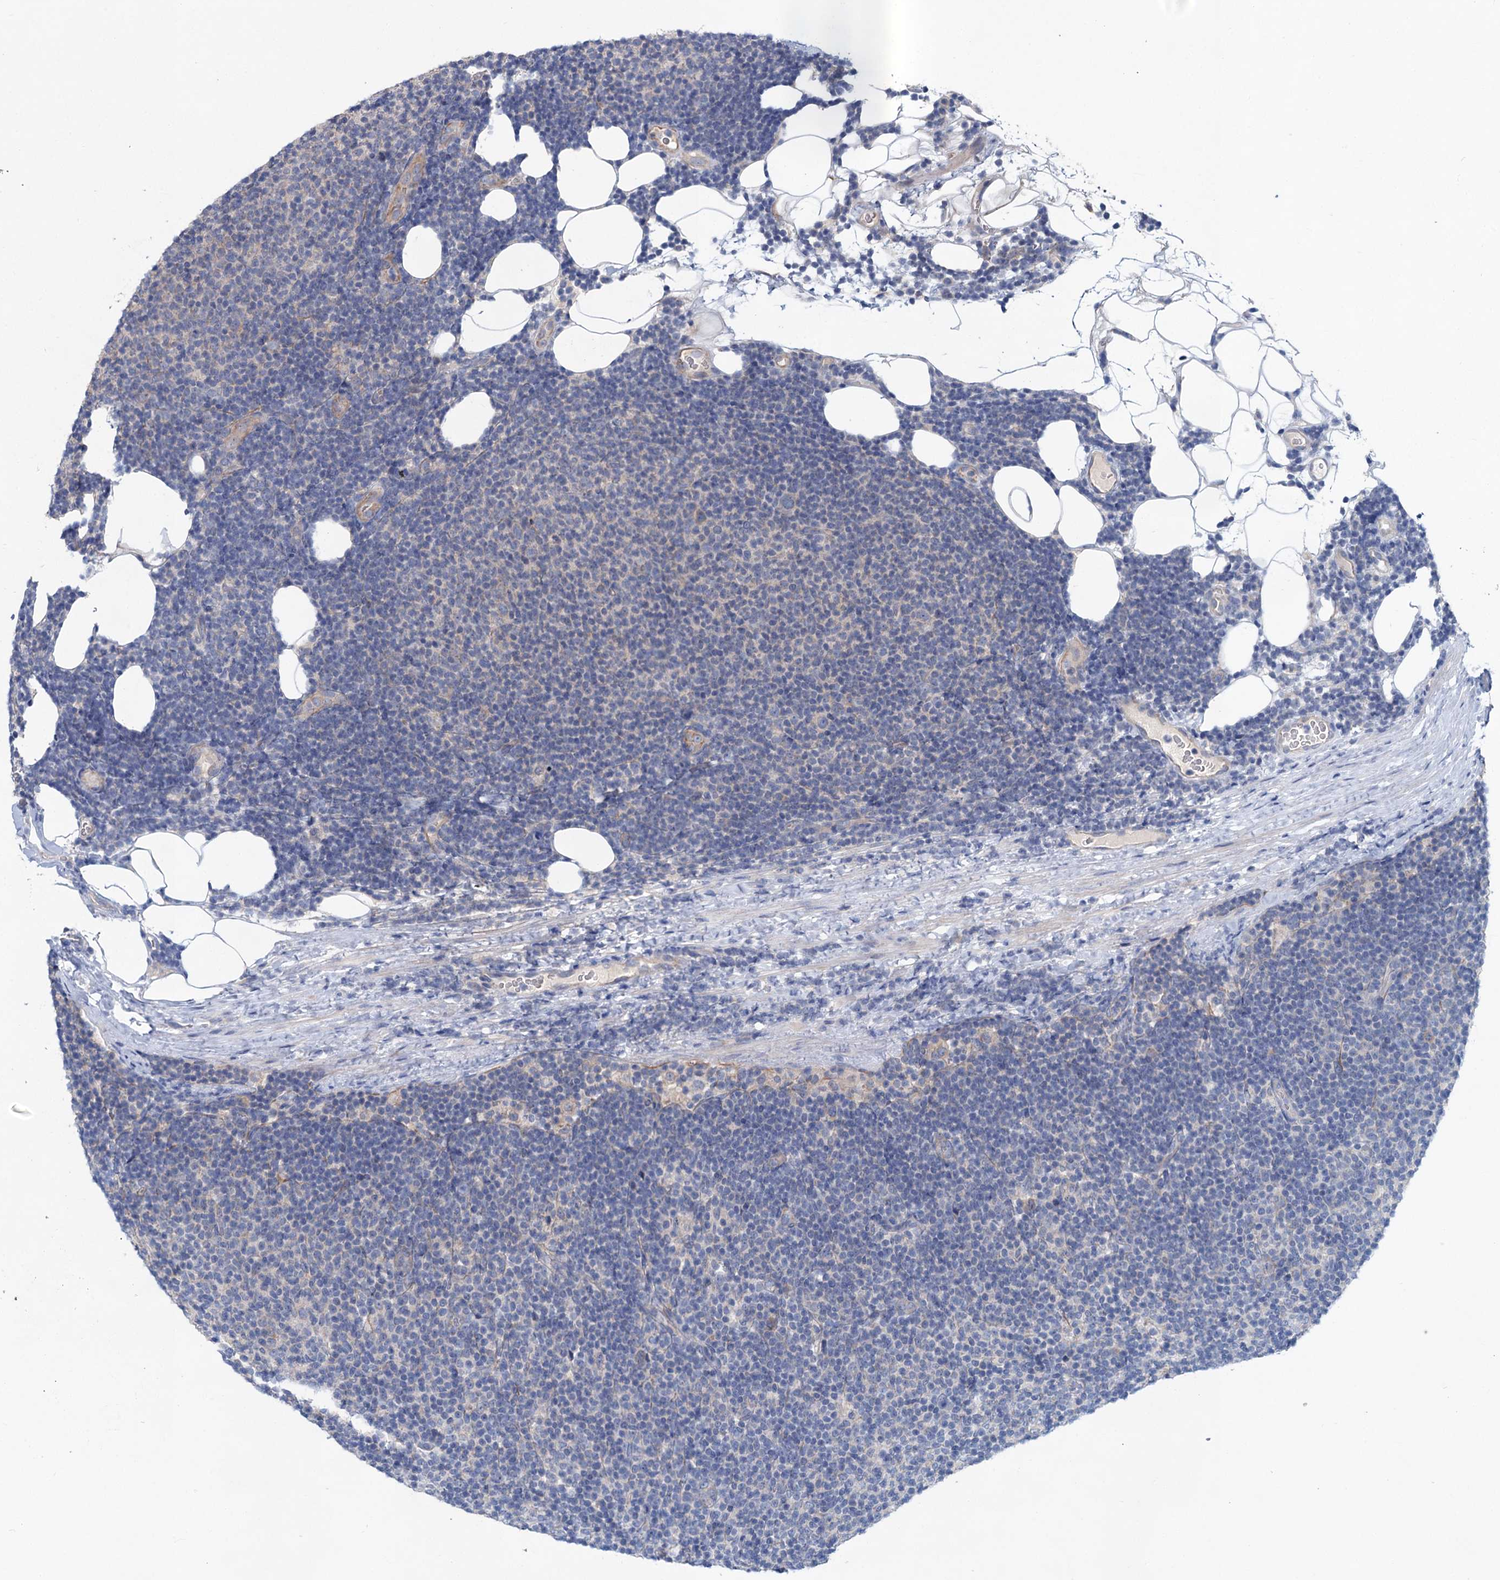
{"staining": {"intensity": "negative", "quantity": "none", "location": "none"}, "tissue": "lymphoma", "cell_type": "Tumor cells", "image_type": "cancer", "snomed": [{"axis": "morphology", "description": "Malignant lymphoma, non-Hodgkin's type, Low grade"}, {"axis": "topography", "description": "Lymph node"}], "caption": "The image displays no staining of tumor cells in lymphoma.", "gene": "MTRR", "patient": {"sex": "male", "age": 66}}